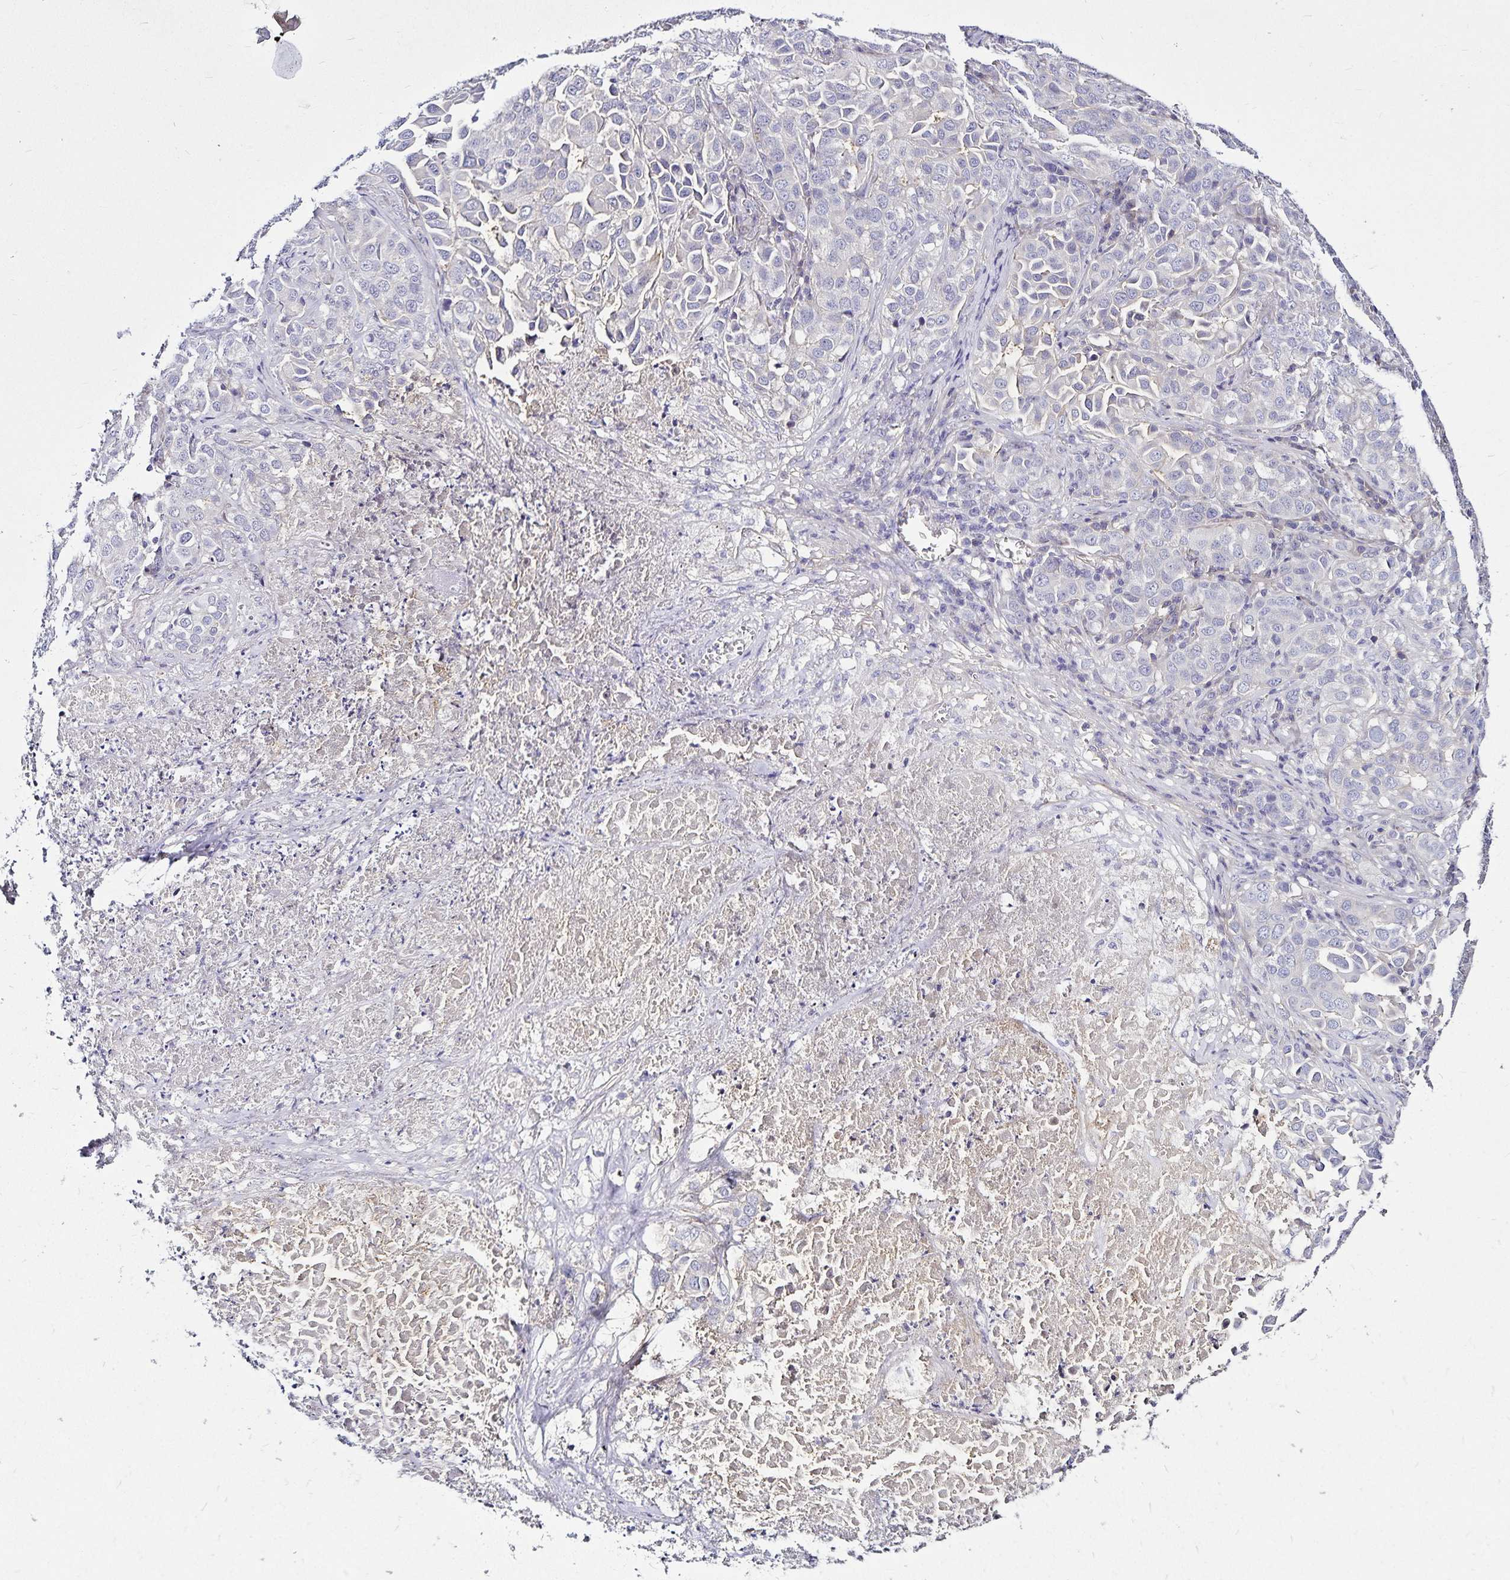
{"staining": {"intensity": "negative", "quantity": "none", "location": "none"}, "tissue": "lung cancer", "cell_type": "Tumor cells", "image_type": "cancer", "snomed": [{"axis": "morphology", "description": "Adenocarcinoma, NOS"}, {"axis": "morphology", "description": "Adenocarcinoma, metastatic, NOS"}, {"axis": "topography", "description": "Lymph node"}, {"axis": "topography", "description": "Lung"}], "caption": "Human adenocarcinoma (lung) stained for a protein using immunohistochemistry reveals no expression in tumor cells.", "gene": "GNG12", "patient": {"sex": "female", "age": 65}}